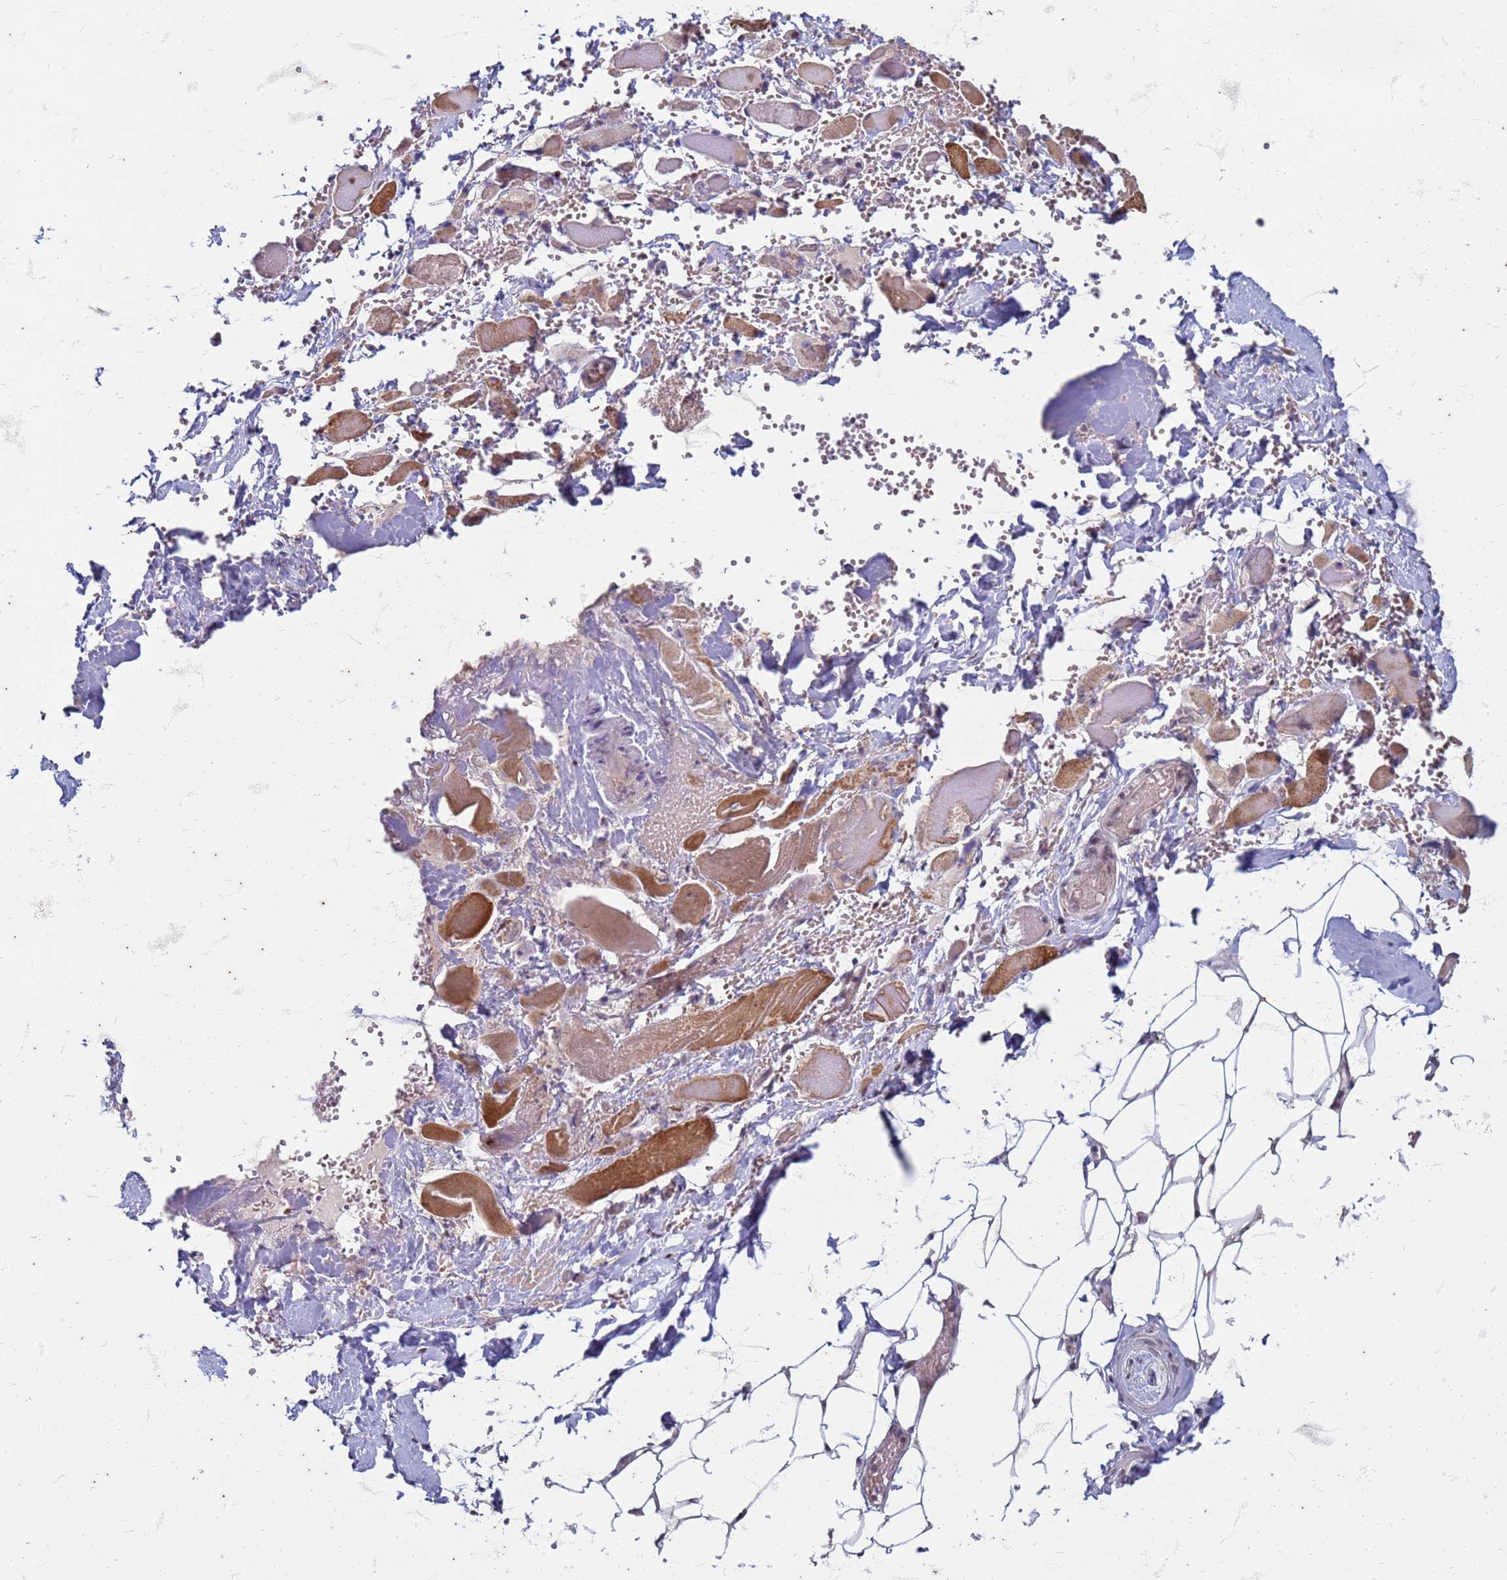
{"staining": {"intensity": "moderate", "quantity": "25%-75%", "location": "cytoplasmic/membranous"}, "tissue": "skeletal muscle", "cell_type": "Myocytes", "image_type": "normal", "snomed": [{"axis": "morphology", "description": "Normal tissue, NOS"}, {"axis": "morphology", "description": "Basal cell carcinoma"}, {"axis": "topography", "description": "Skeletal muscle"}], "caption": "IHC (DAB (3,3'-diaminobenzidine)) staining of benign skeletal muscle shows moderate cytoplasmic/membranous protein expression in approximately 25%-75% of myocytes. (IHC, brightfield microscopy, high magnification).", "gene": "TRMT6", "patient": {"sex": "female", "age": 64}}